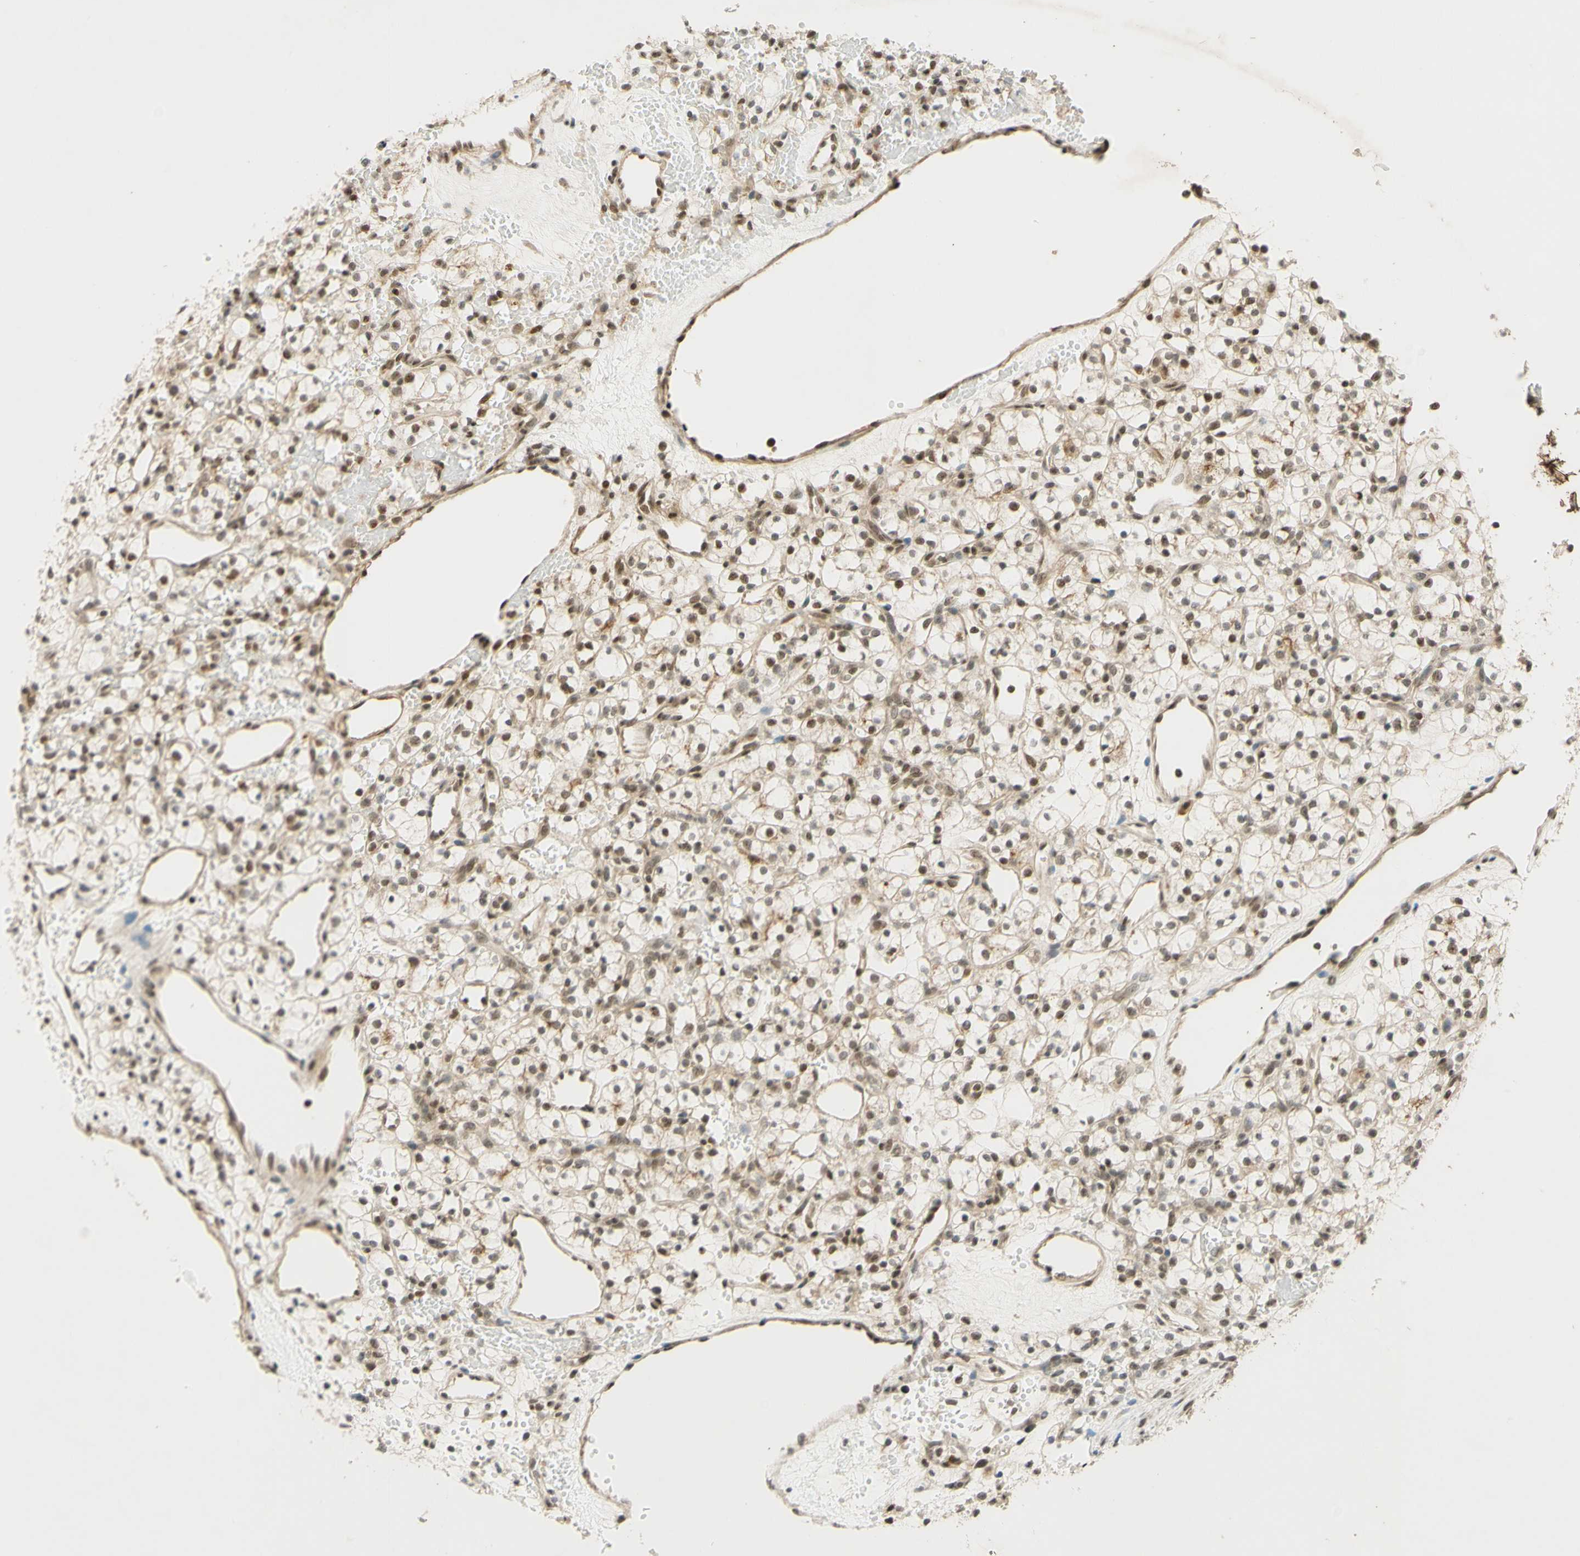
{"staining": {"intensity": "moderate", "quantity": ">75%", "location": "nuclear"}, "tissue": "renal cancer", "cell_type": "Tumor cells", "image_type": "cancer", "snomed": [{"axis": "morphology", "description": "Adenocarcinoma, NOS"}, {"axis": "topography", "description": "Kidney"}], "caption": "Tumor cells display moderate nuclear positivity in about >75% of cells in renal cancer (adenocarcinoma).", "gene": "SMARCB1", "patient": {"sex": "female", "age": 60}}